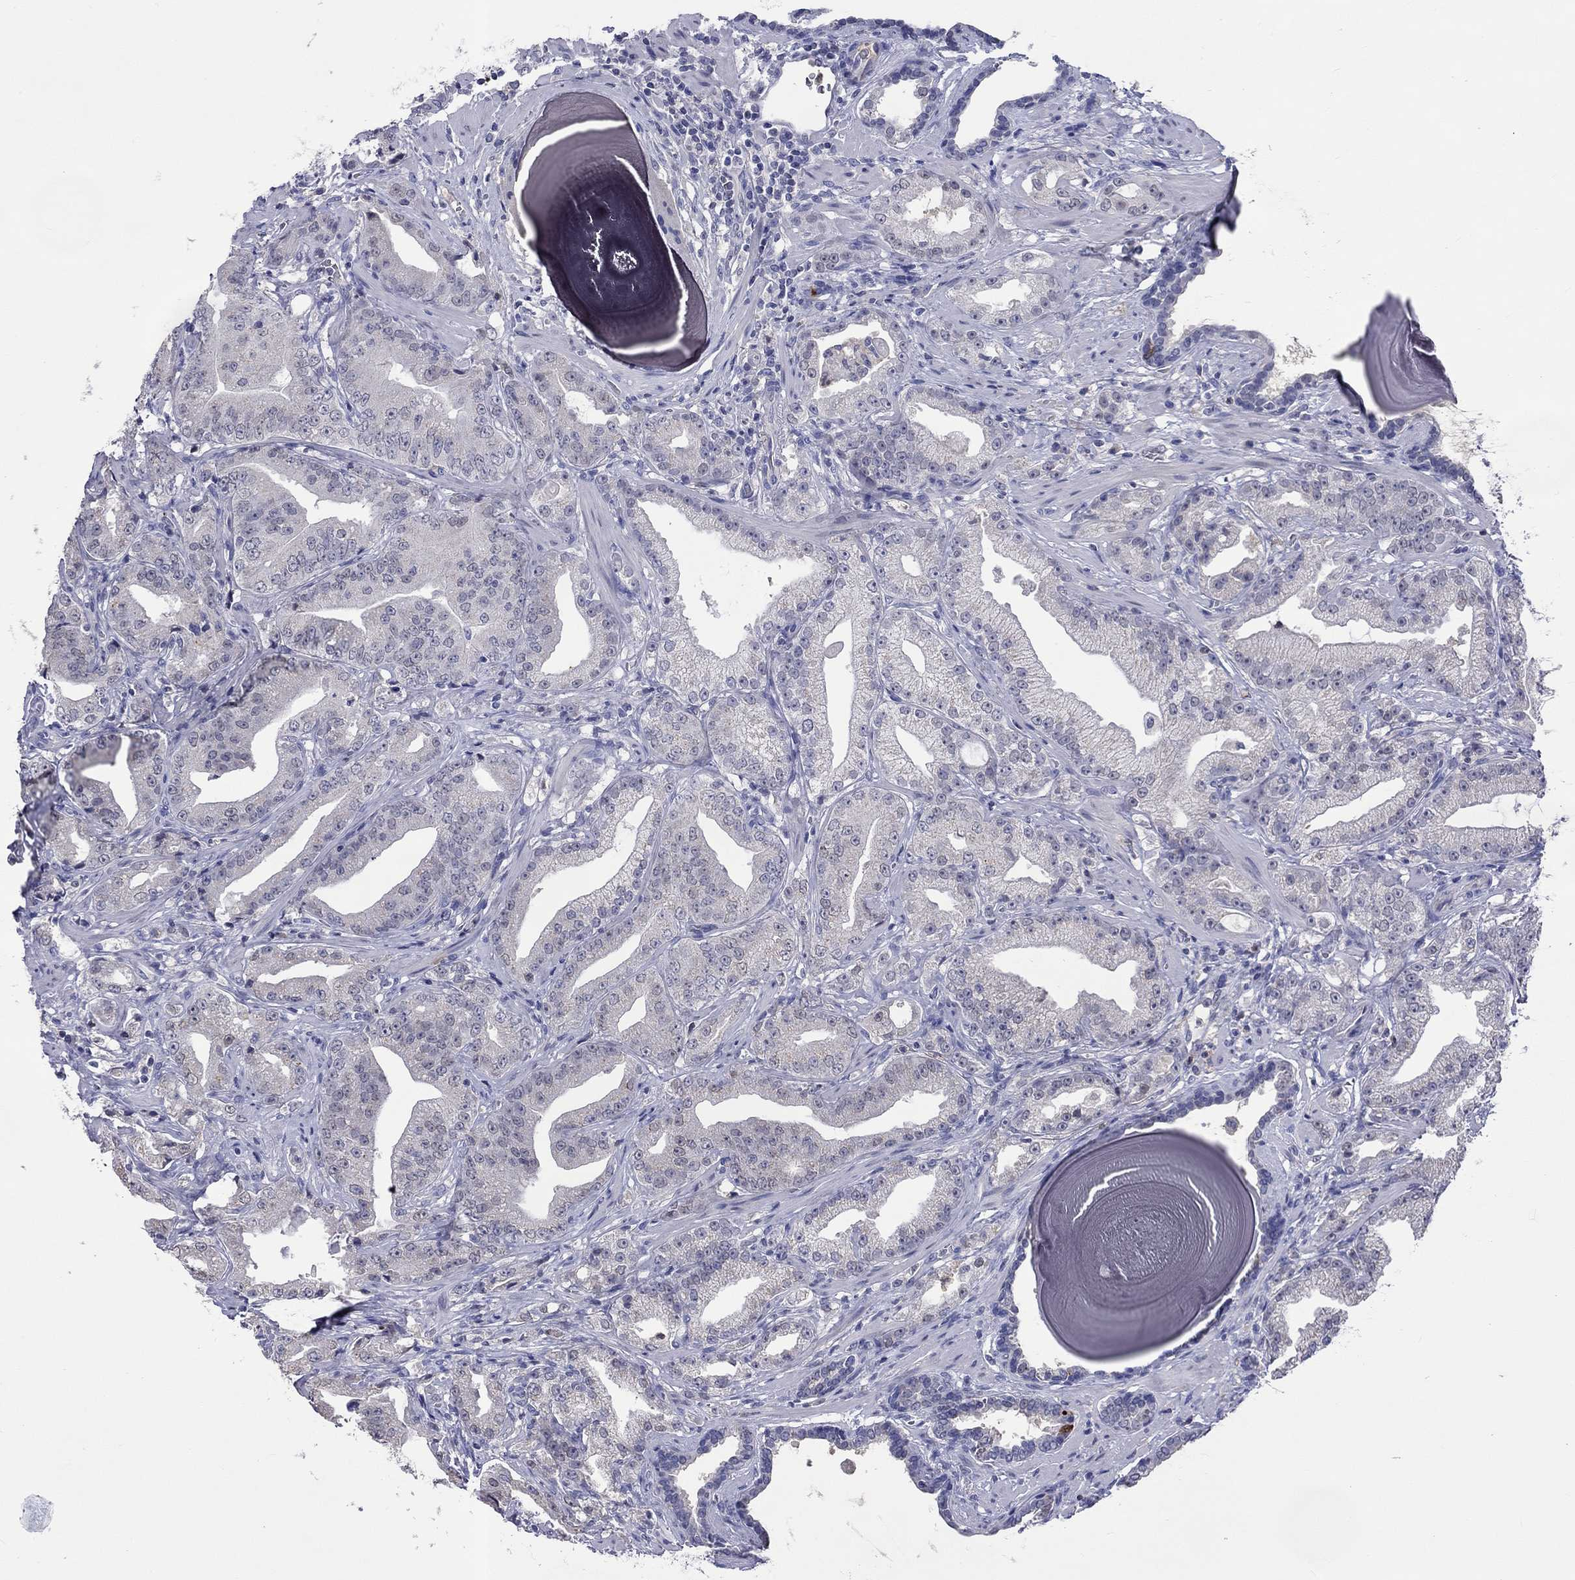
{"staining": {"intensity": "weak", "quantity": "<25%", "location": "cytoplasmic/membranous"}, "tissue": "prostate cancer", "cell_type": "Tumor cells", "image_type": "cancer", "snomed": [{"axis": "morphology", "description": "Adenocarcinoma, Low grade"}, {"axis": "topography", "description": "Prostate"}], "caption": "The histopathology image exhibits no staining of tumor cells in prostate cancer (adenocarcinoma (low-grade)).", "gene": "LRFN4", "patient": {"sex": "male", "age": 62}}